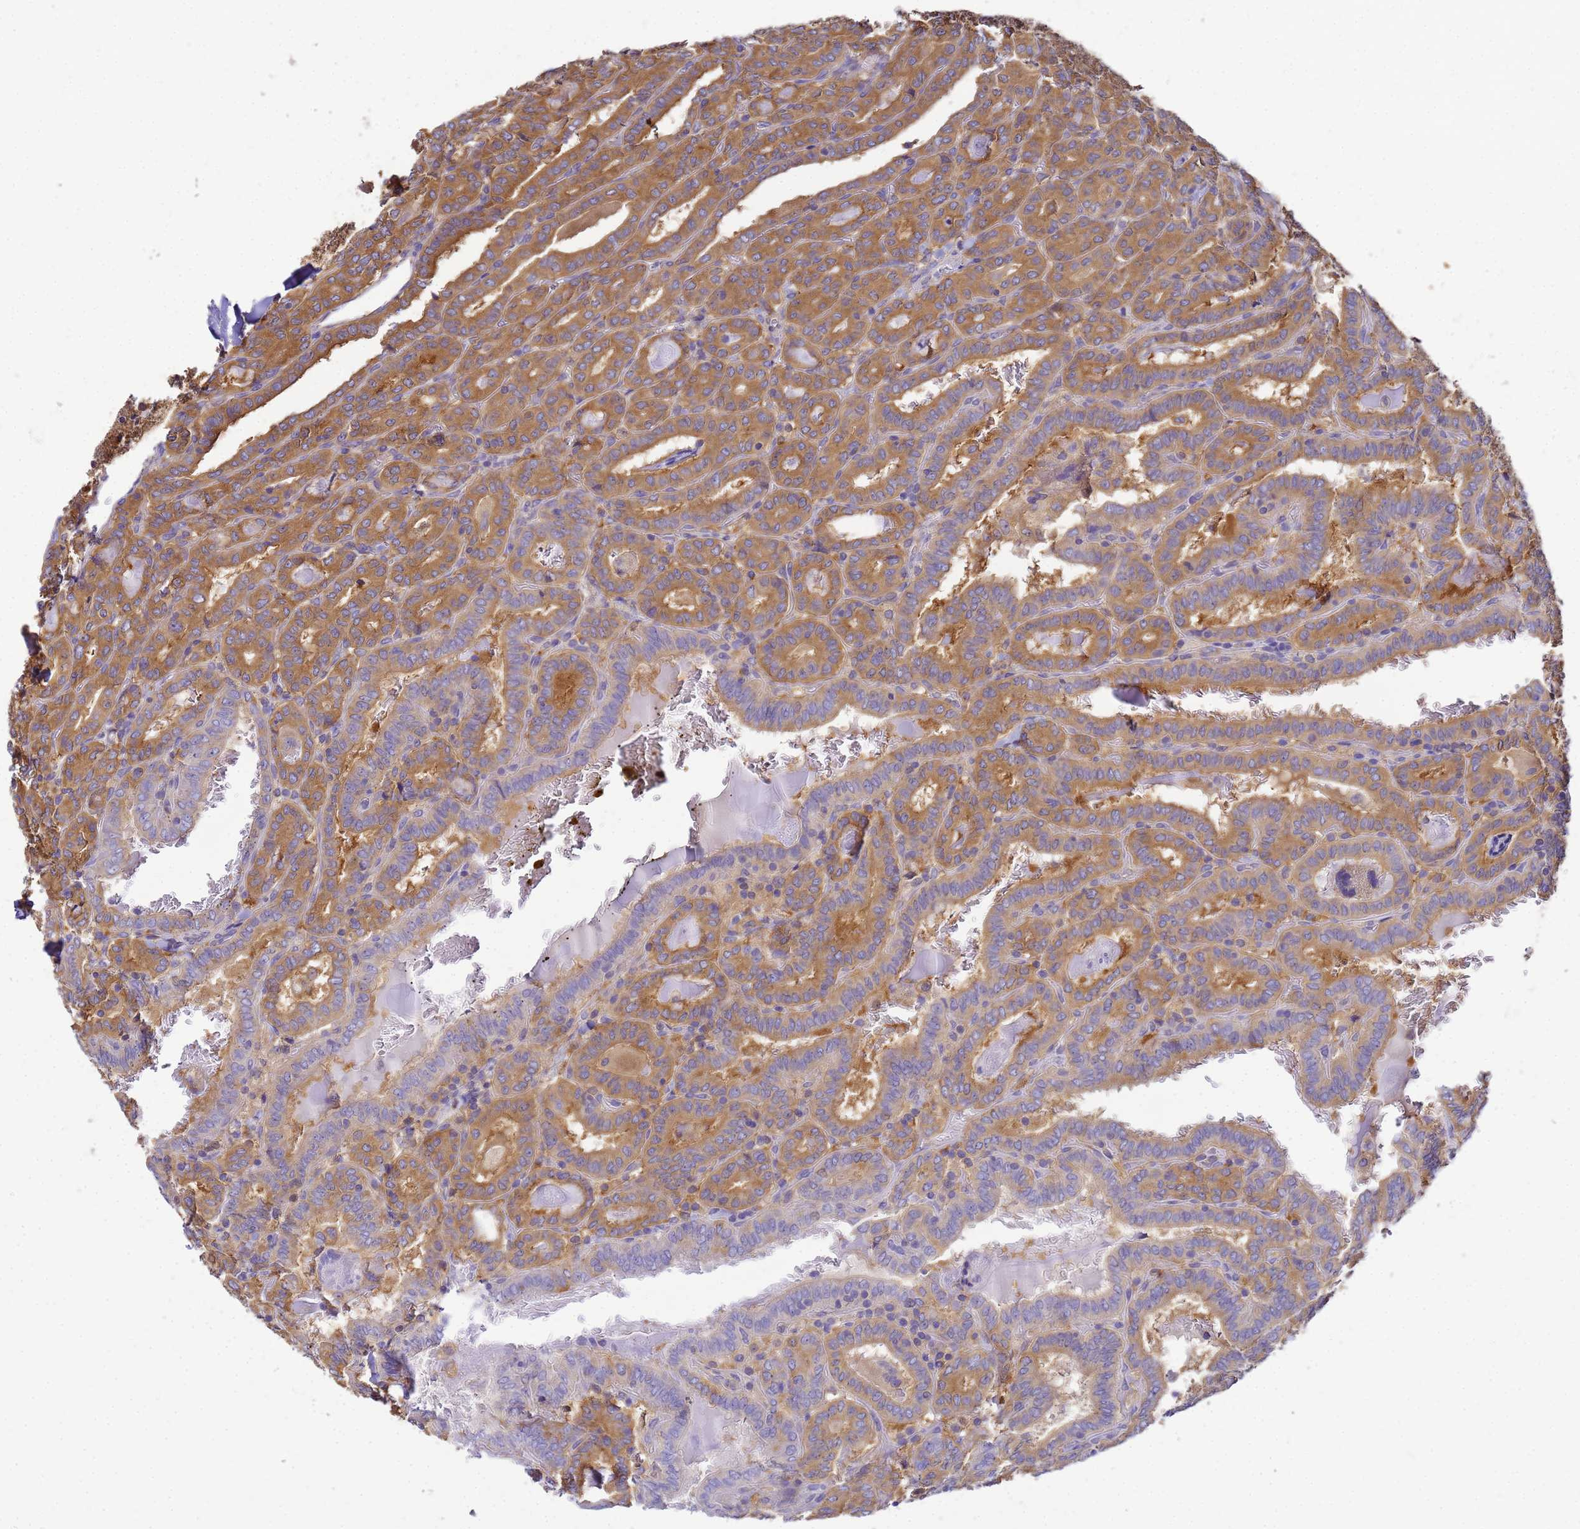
{"staining": {"intensity": "moderate", "quantity": ">75%", "location": "cytoplasmic/membranous"}, "tissue": "thyroid cancer", "cell_type": "Tumor cells", "image_type": "cancer", "snomed": [{"axis": "morphology", "description": "Papillary adenocarcinoma, NOS"}, {"axis": "topography", "description": "Thyroid gland"}], "caption": "The immunohistochemical stain shows moderate cytoplasmic/membranous staining in tumor cells of thyroid papillary adenocarcinoma tissue. (DAB (3,3'-diaminobenzidine) IHC, brown staining for protein, blue staining for nuclei).", "gene": "NARS1", "patient": {"sex": "female", "age": 72}}